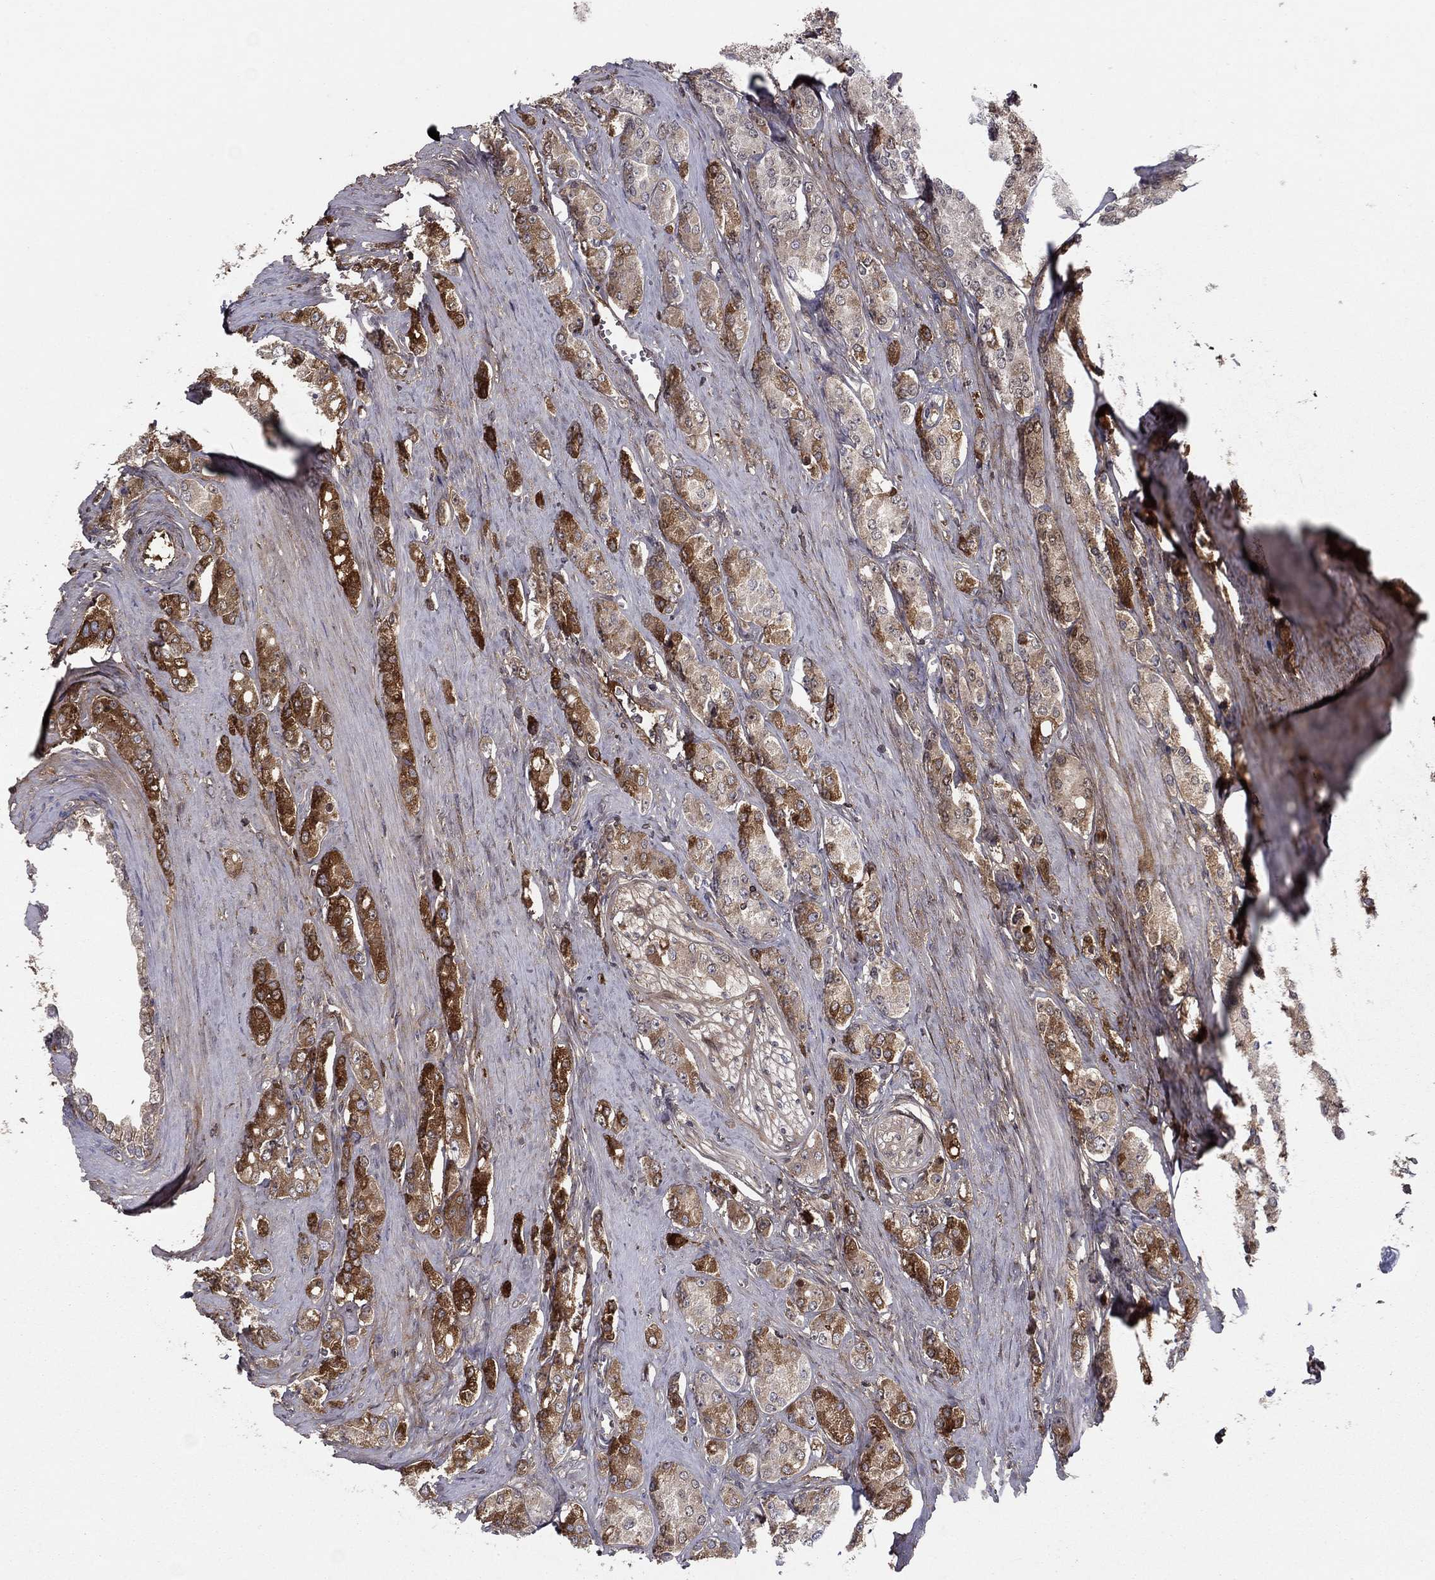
{"staining": {"intensity": "strong", "quantity": "25%-75%", "location": "cytoplasmic/membranous"}, "tissue": "prostate cancer", "cell_type": "Tumor cells", "image_type": "cancer", "snomed": [{"axis": "morphology", "description": "Adenocarcinoma, NOS"}, {"axis": "topography", "description": "Prostate"}], "caption": "Protein analysis of prostate adenocarcinoma tissue exhibits strong cytoplasmic/membranous positivity in about 25%-75% of tumor cells.", "gene": "HPX", "patient": {"sex": "male", "age": 67}}